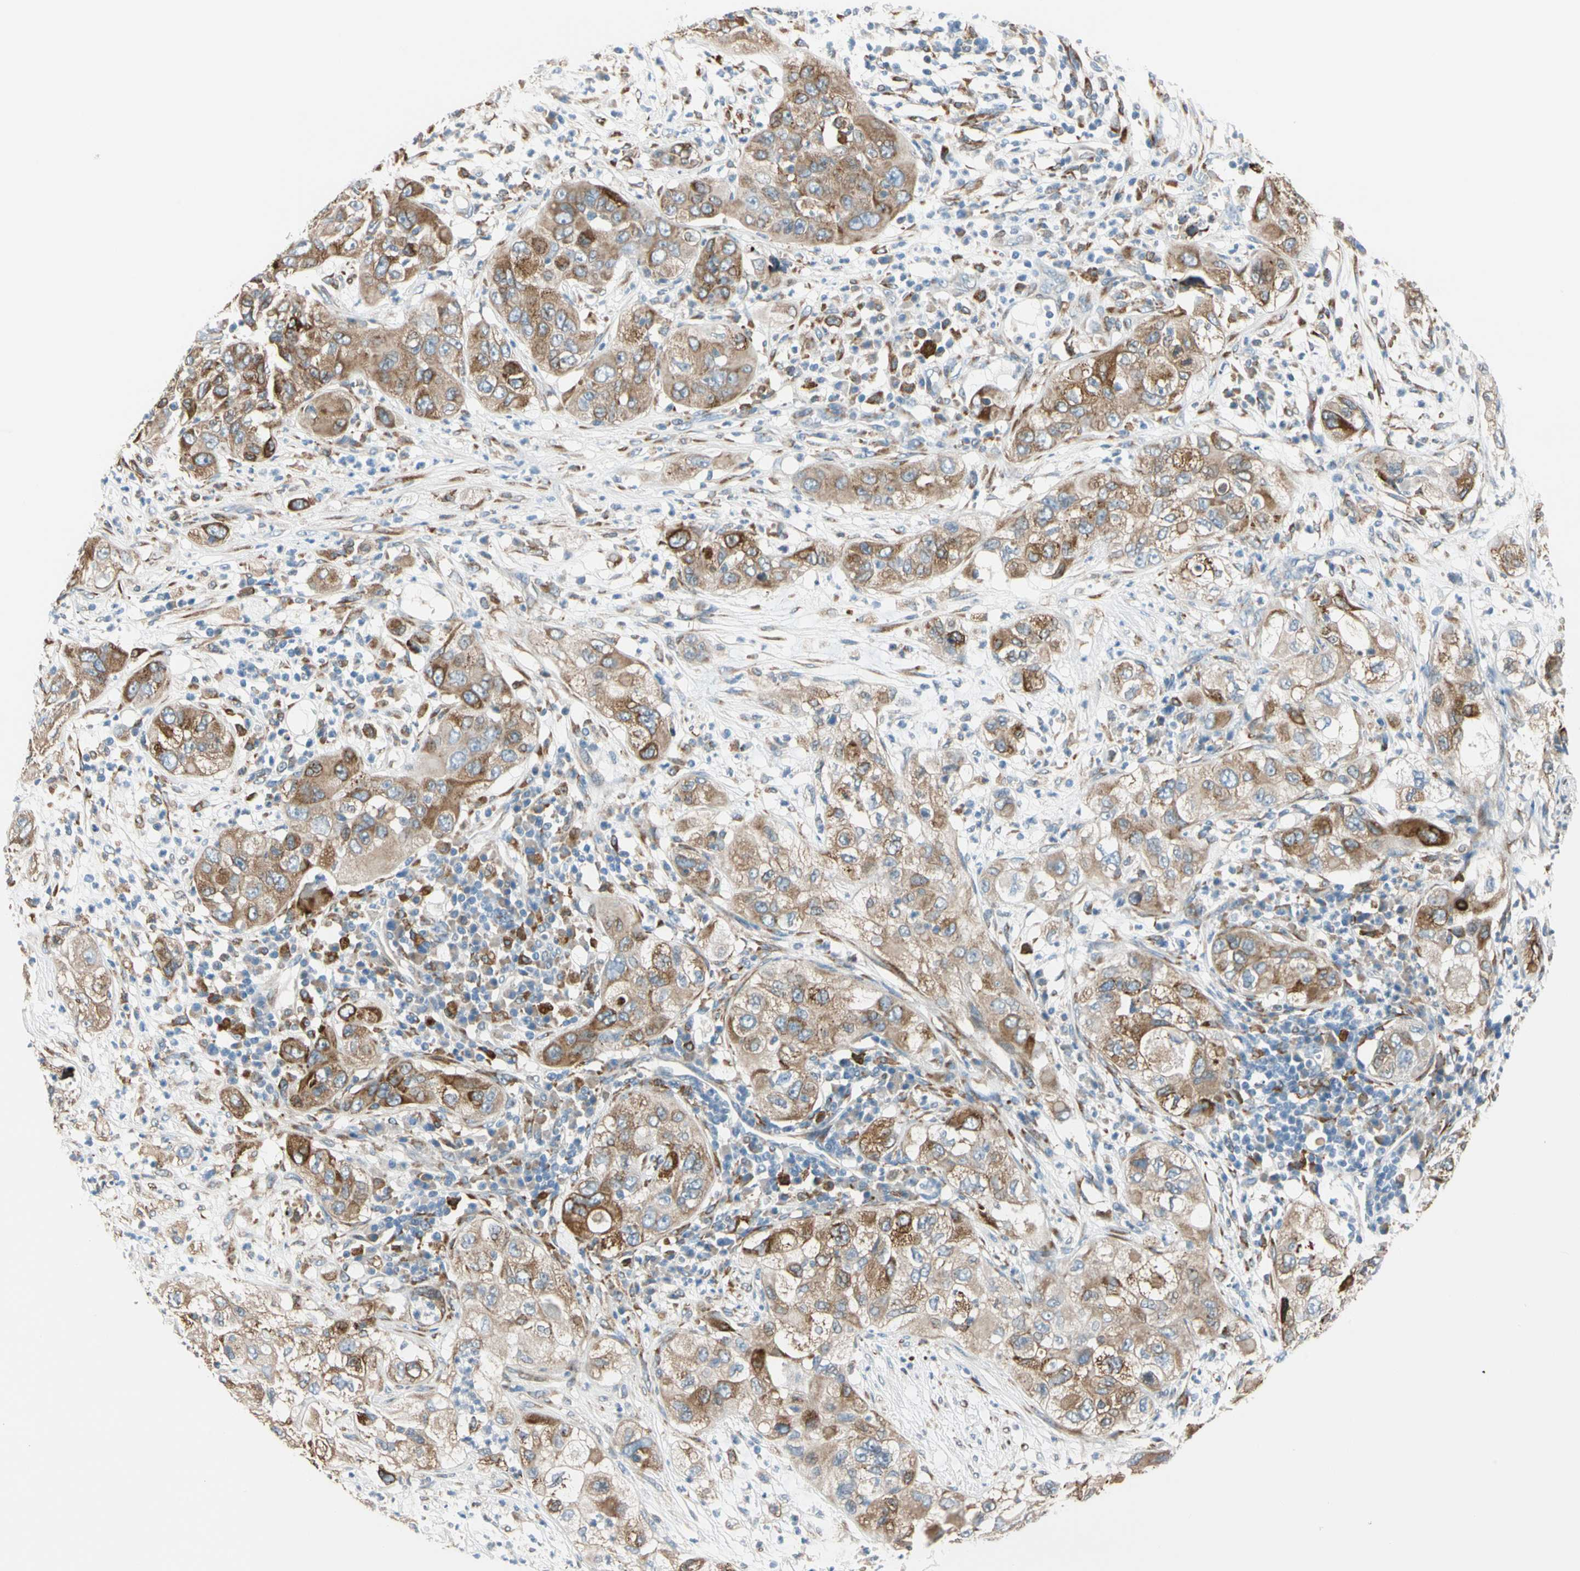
{"staining": {"intensity": "strong", "quantity": ">75%", "location": "cytoplasmic/membranous"}, "tissue": "pancreatic cancer", "cell_type": "Tumor cells", "image_type": "cancer", "snomed": [{"axis": "morphology", "description": "Adenocarcinoma, NOS"}, {"axis": "topography", "description": "Pancreas"}], "caption": "Pancreatic cancer stained for a protein reveals strong cytoplasmic/membranous positivity in tumor cells.", "gene": "LRPAP1", "patient": {"sex": "female", "age": 78}}